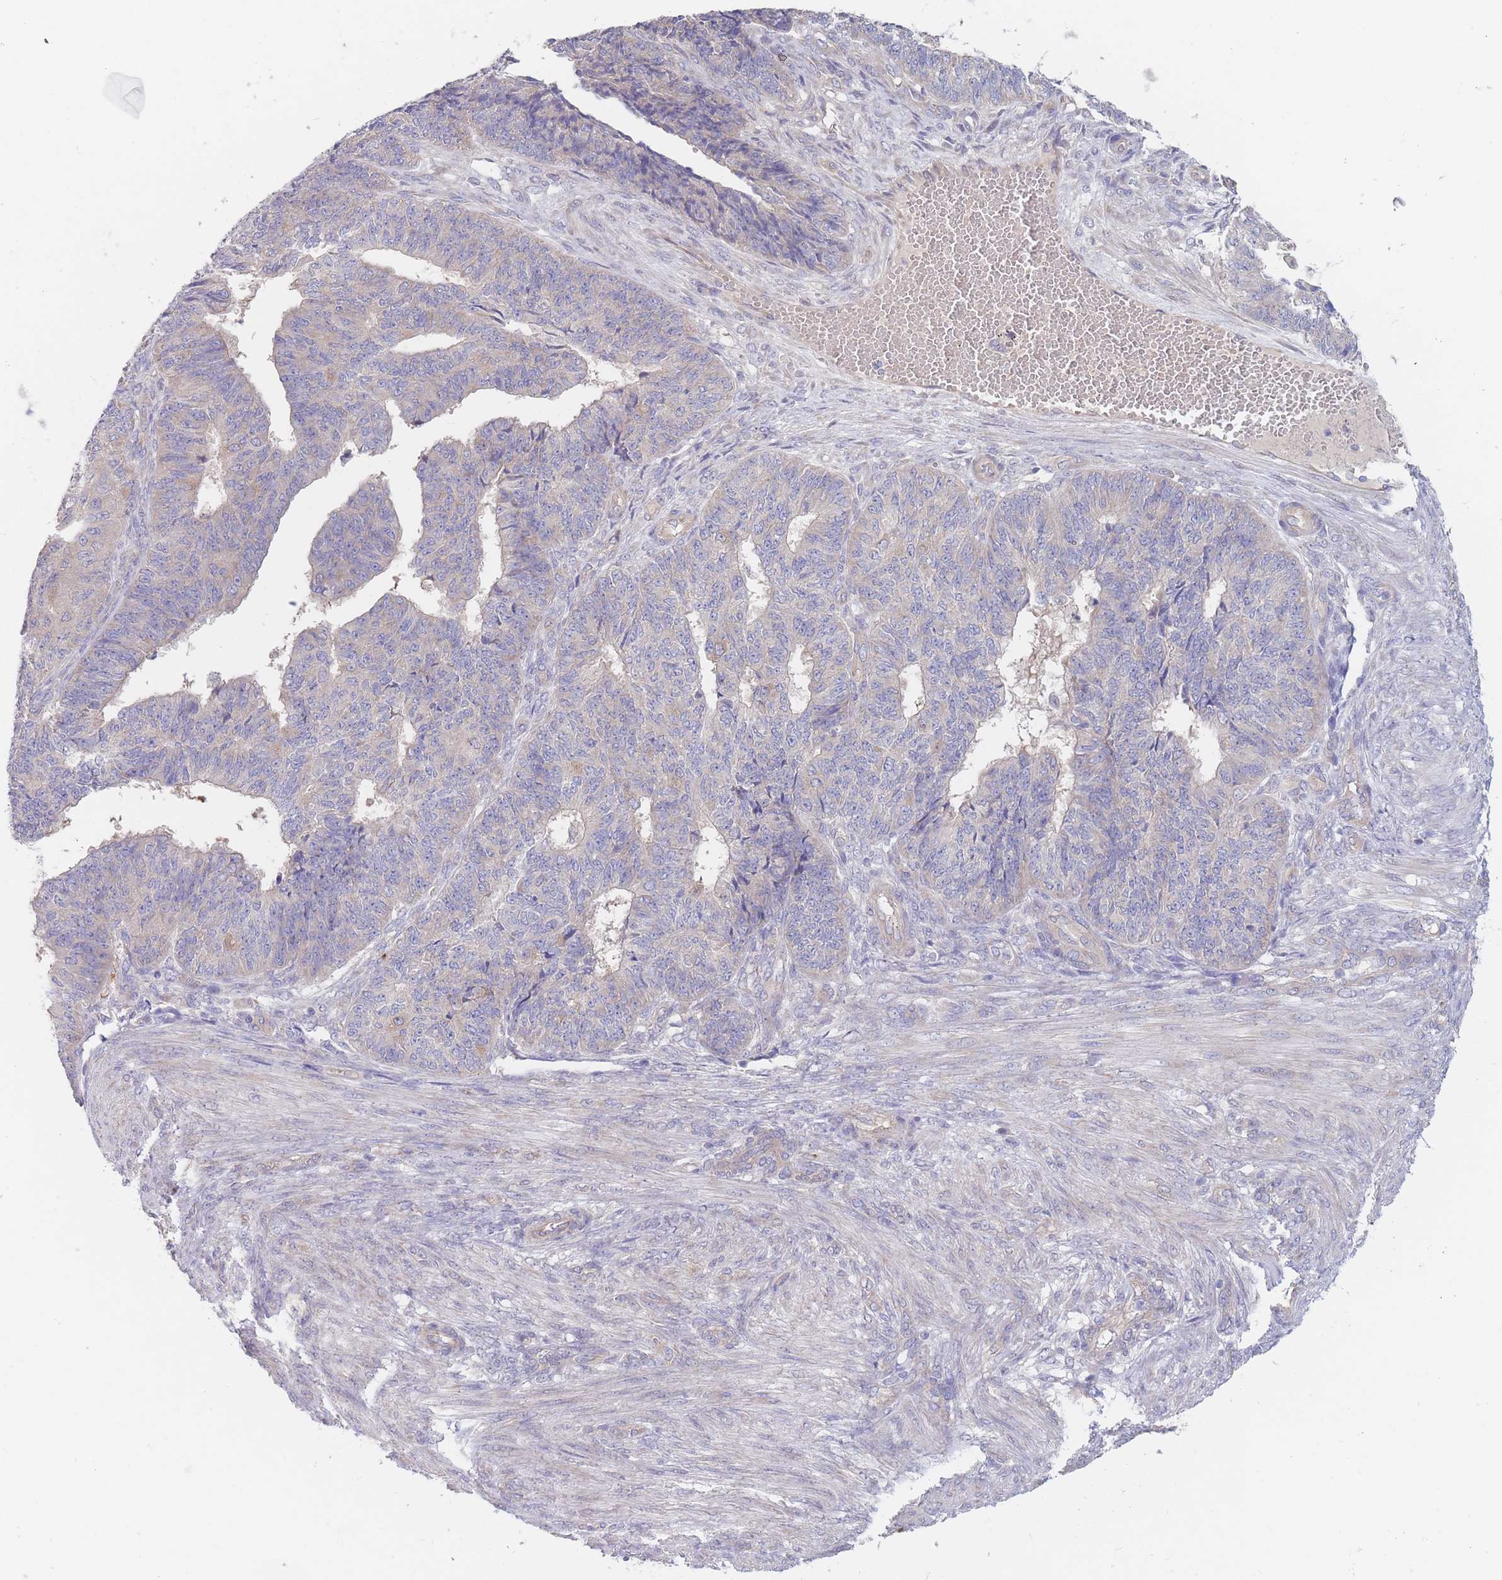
{"staining": {"intensity": "negative", "quantity": "none", "location": "none"}, "tissue": "endometrial cancer", "cell_type": "Tumor cells", "image_type": "cancer", "snomed": [{"axis": "morphology", "description": "Adenocarcinoma, NOS"}, {"axis": "topography", "description": "Endometrium"}], "caption": "DAB (3,3'-diaminobenzidine) immunohistochemical staining of human endometrial cancer (adenocarcinoma) reveals no significant expression in tumor cells.", "gene": "ZNF281", "patient": {"sex": "female", "age": 32}}